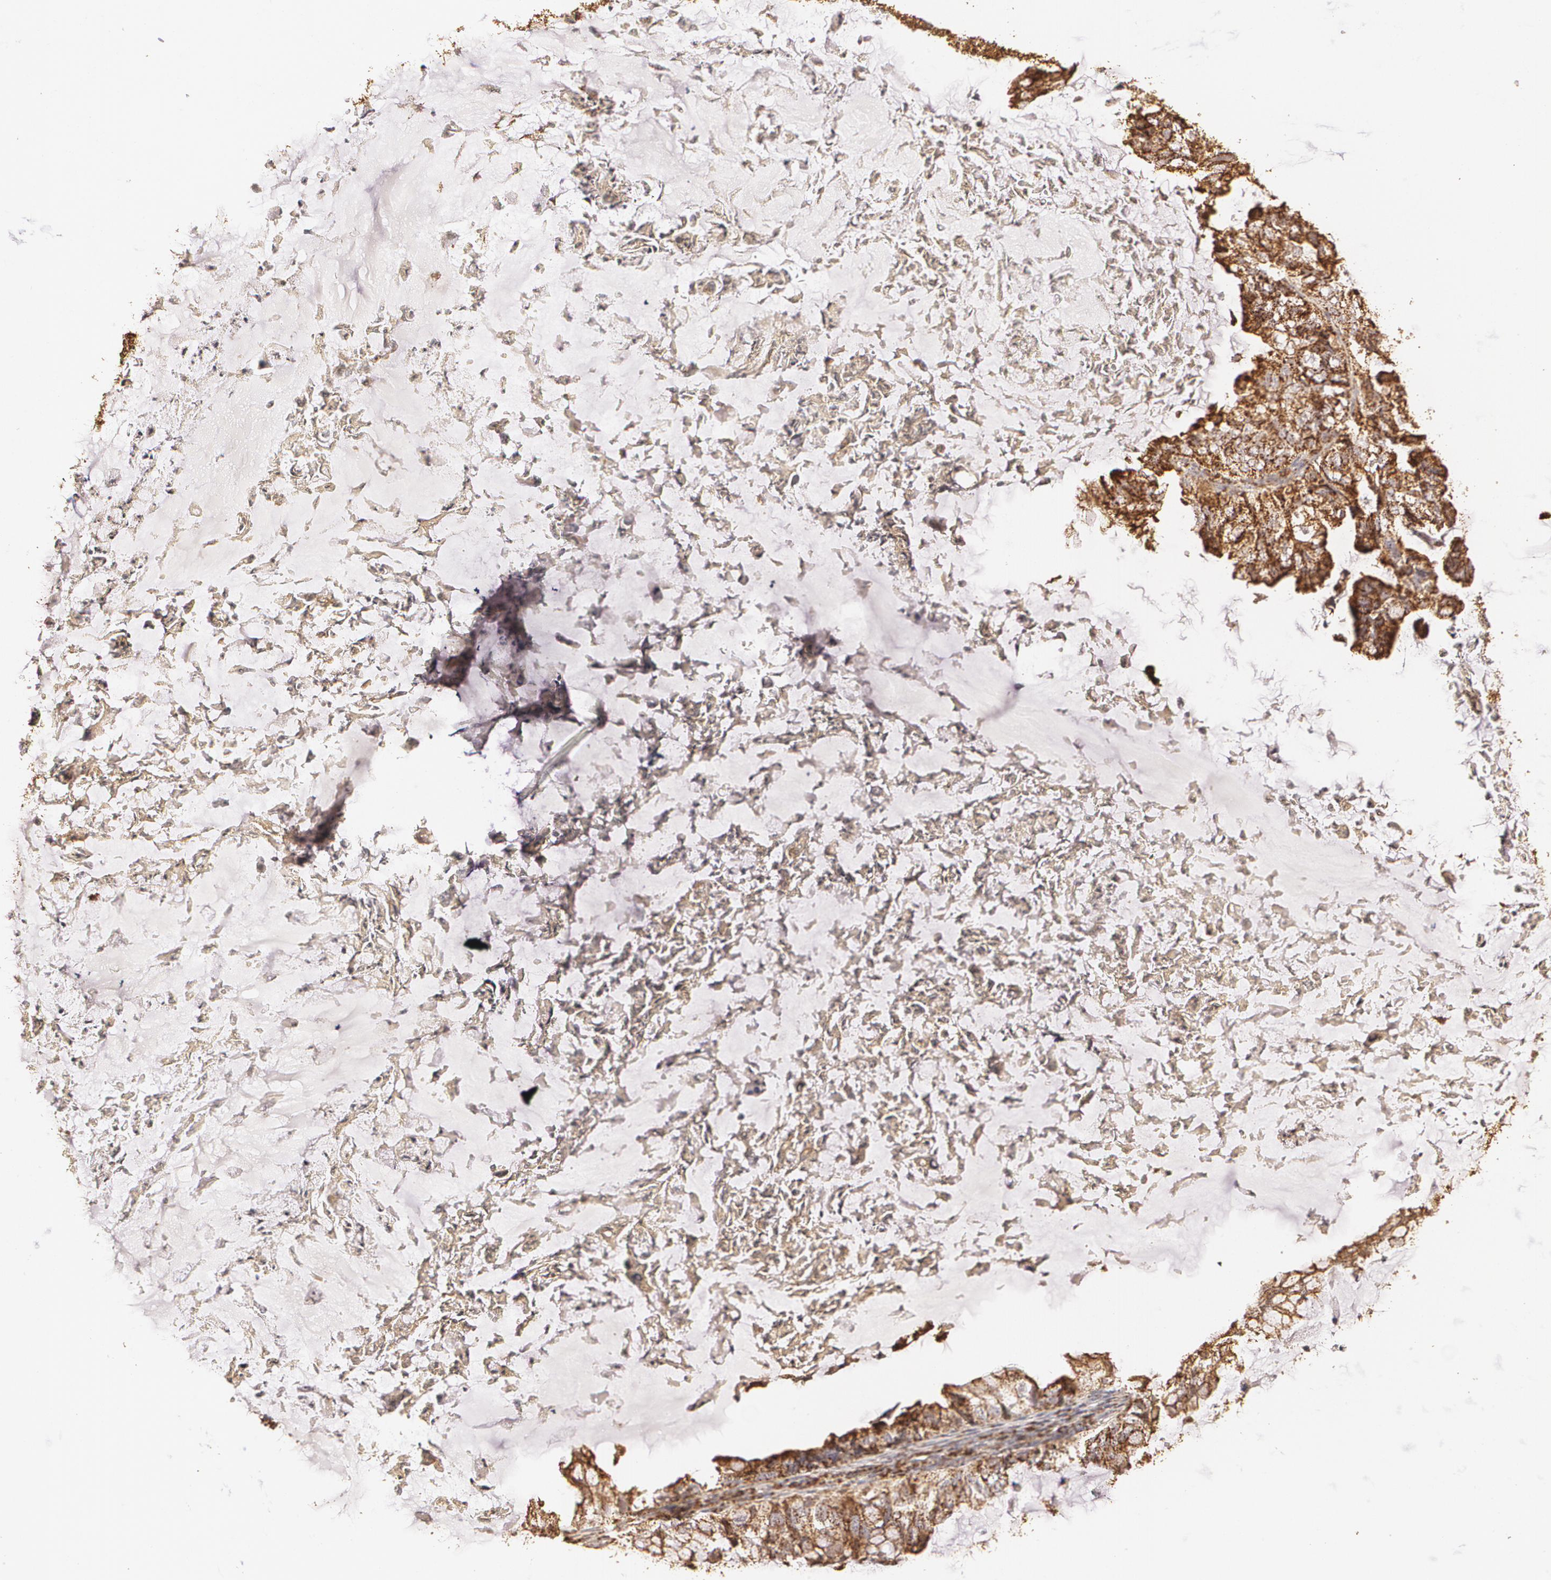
{"staining": {"intensity": "moderate", "quantity": ">75%", "location": "cytoplasmic/membranous"}, "tissue": "ovarian cancer", "cell_type": "Tumor cells", "image_type": "cancer", "snomed": [{"axis": "morphology", "description": "Cystadenocarcinoma, mucinous, NOS"}, {"axis": "topography", "description": "Ovary"}], "caption": "The histopathology image shows staining of mucinous cystadenocarcinoma (ovarian), revealing moderate cytoplasmic/membranous protein staining (brown color) within tumor cells.", "gene": "HSPD1", "patient": {"sex": "female", "age": 36}}